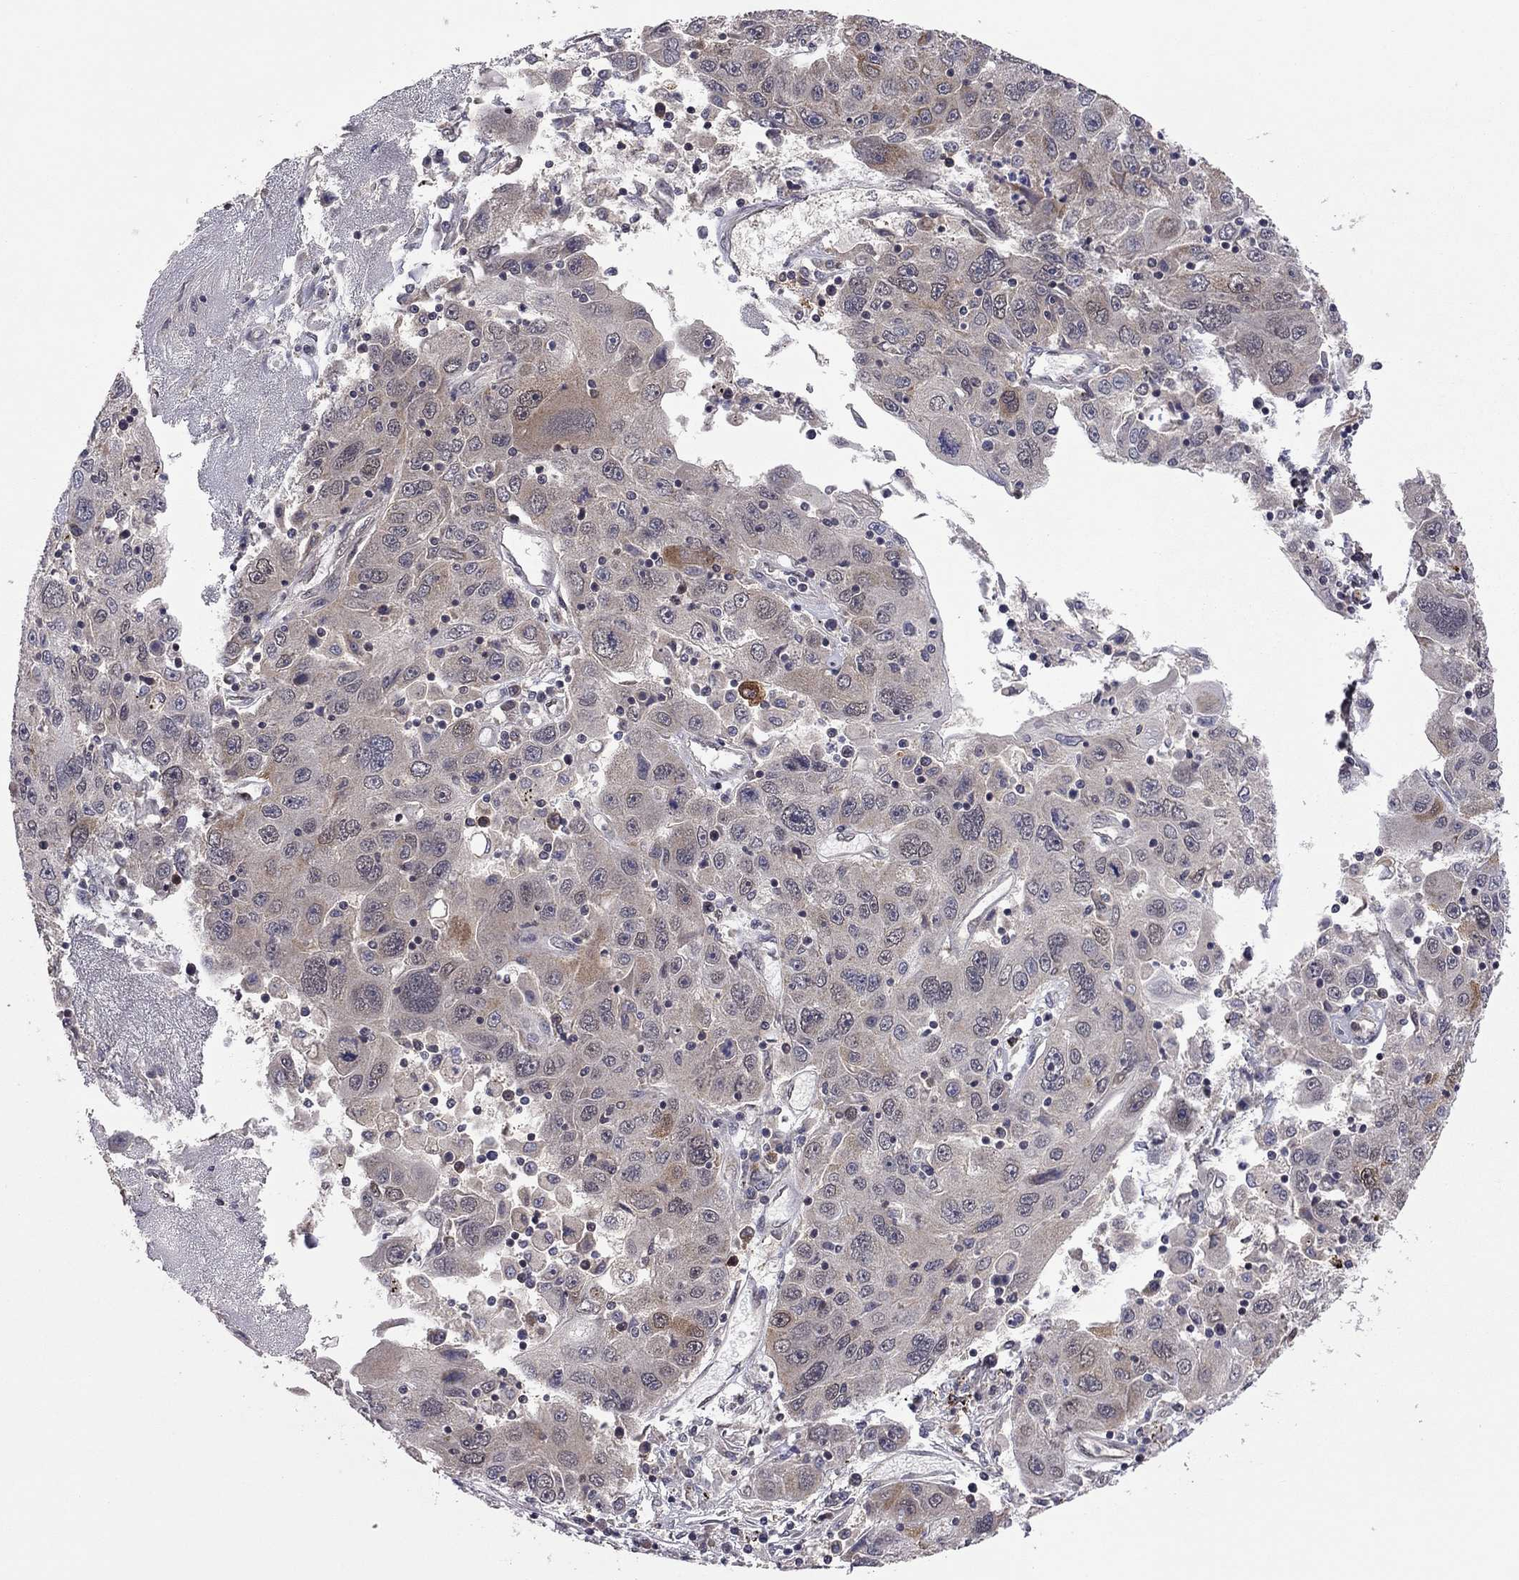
{"staining": {"intensity": "moderate", "quantity": "<25%", "location": "cytoplasmic/membranous"}, "tissue": "stomach cancer", "cell_type": "Tumor cells", "image_type": "cancer", "snomed": [{"axis": "morphology", "description": "Adenocarcinoma, NOS"}, {"axis": "topography", "description": "Stomach"}], "caption": "IHC (DAB) staining of human stomach adenocarcinoma reveals moderate cytoplasmic/membranous protein staining in approximately <25% of tumor cells.", "gene": "GPAA1", "patient": {"sex": "male", "age": 56}}